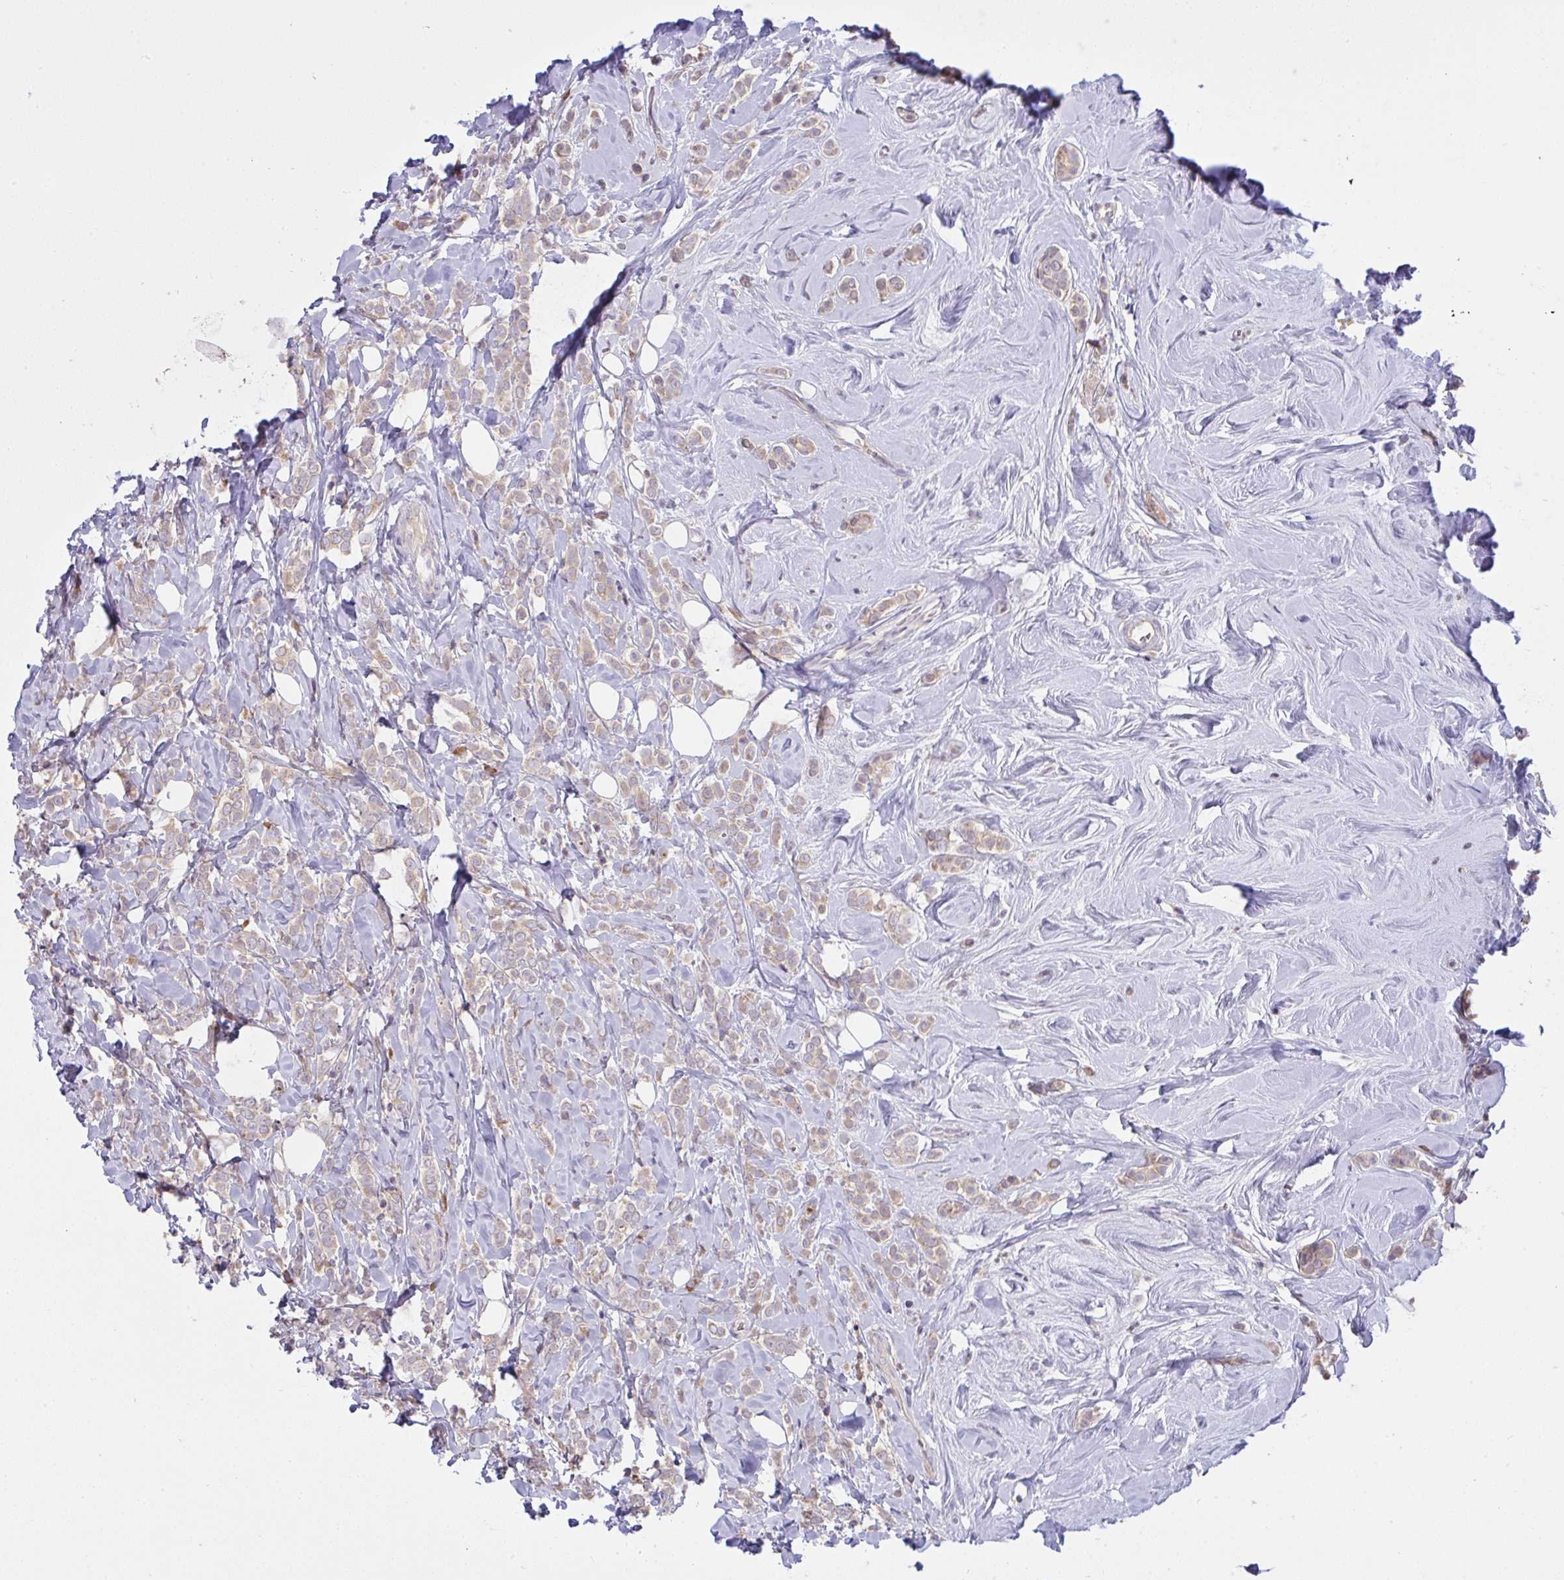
{"staining": {"intensity": "weak", "quantity": ">75%", "location": "cytoplasmic/membranous"}, "tissue": "breast cancer", "cell_type": "Tumor cells", "image_type": "cancer", "snomed": [{"axis": "morphology", "description": "Lobular carcinoma"}, {"axis": "topography", "description": "Breast"}], "caption": "Lobular carcinoma (breast) stained for a protein (brown) shows weak cytoplasmic/membranous positive expression in approximately >75% of tumor cells.", "gene": "TMEM41A", "patient": {"sex": "female", "age": 49}}